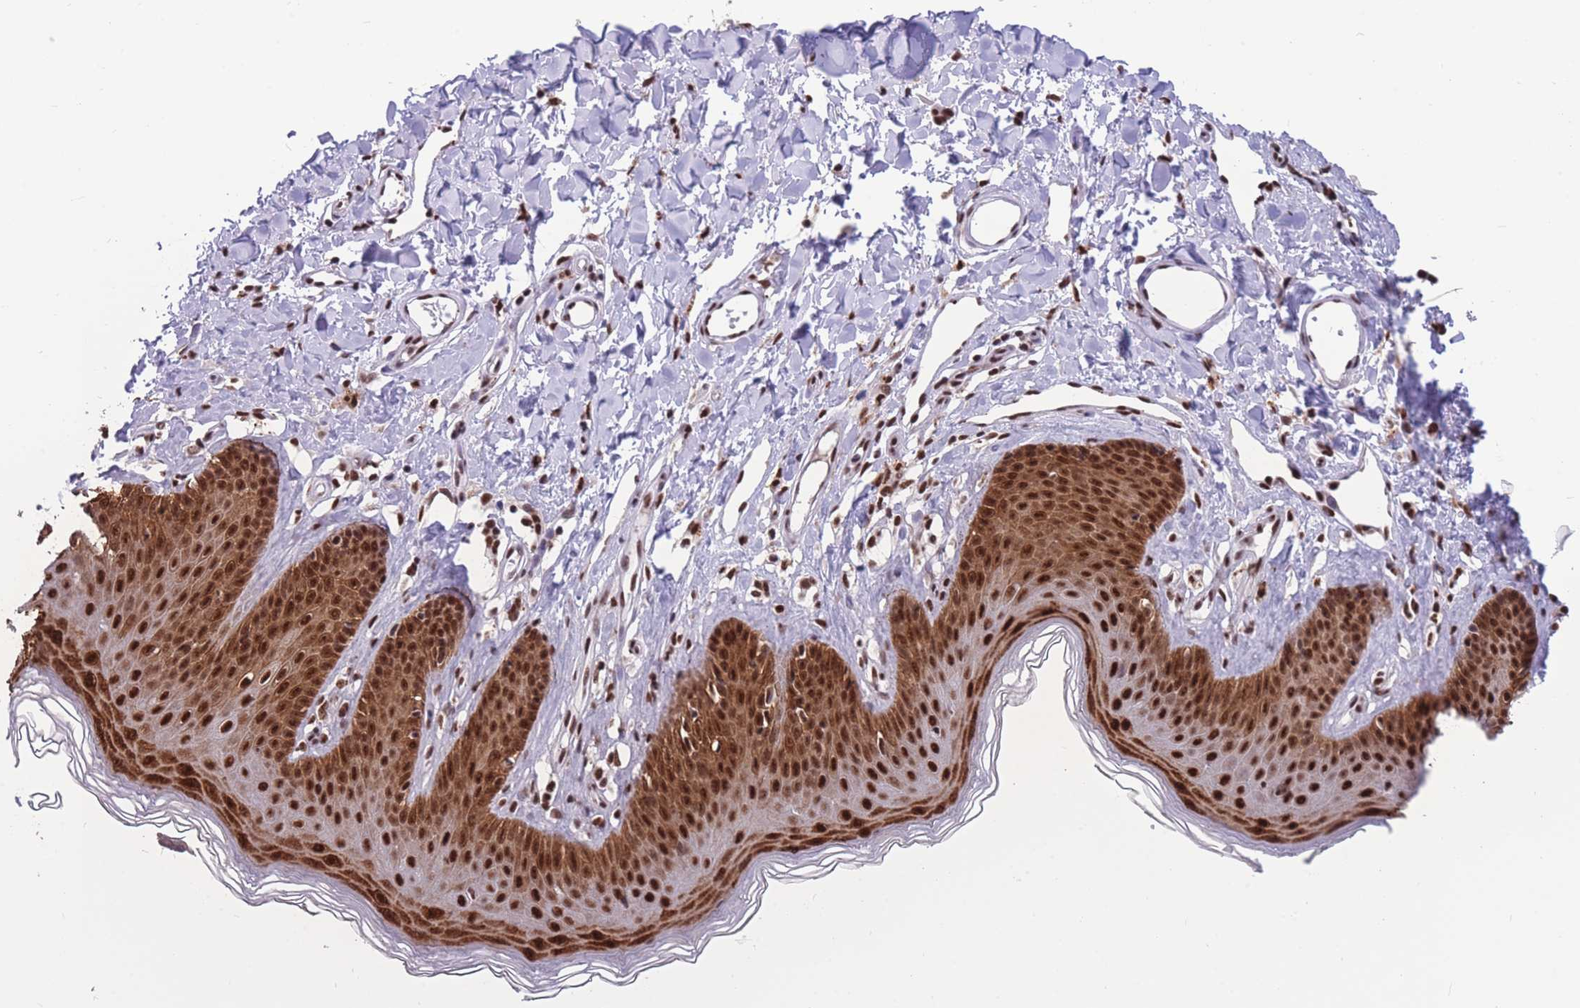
{"staining": {"intensity": "strong", "quantity": ">75%", "location": "cytoplasmic/membranous,nuclear"}, "tissue": "skin", "cell_type": "Epidermal cells", "image_type": "normal", "snomed": [{"axis": "morphology", "description": "Normal tissue, NOS"}, {"axis": "morphology", "description": "Squamous cell carcinoma, NOS"}, {"axis": "topography", "description": "Vulva"}], "caption": "Benign skin demonstrates strong cytoplasmic/membranous,nuclear staining in approximately >75% of epidermal cells, visualized by immunohistochemistry. (DAB (3,3'-diaminobenzidine) = brown stain, brightfield microscopy at high magnification).", "gene": "PRPF19", "patient": {"sex": "female", "age": 85}}